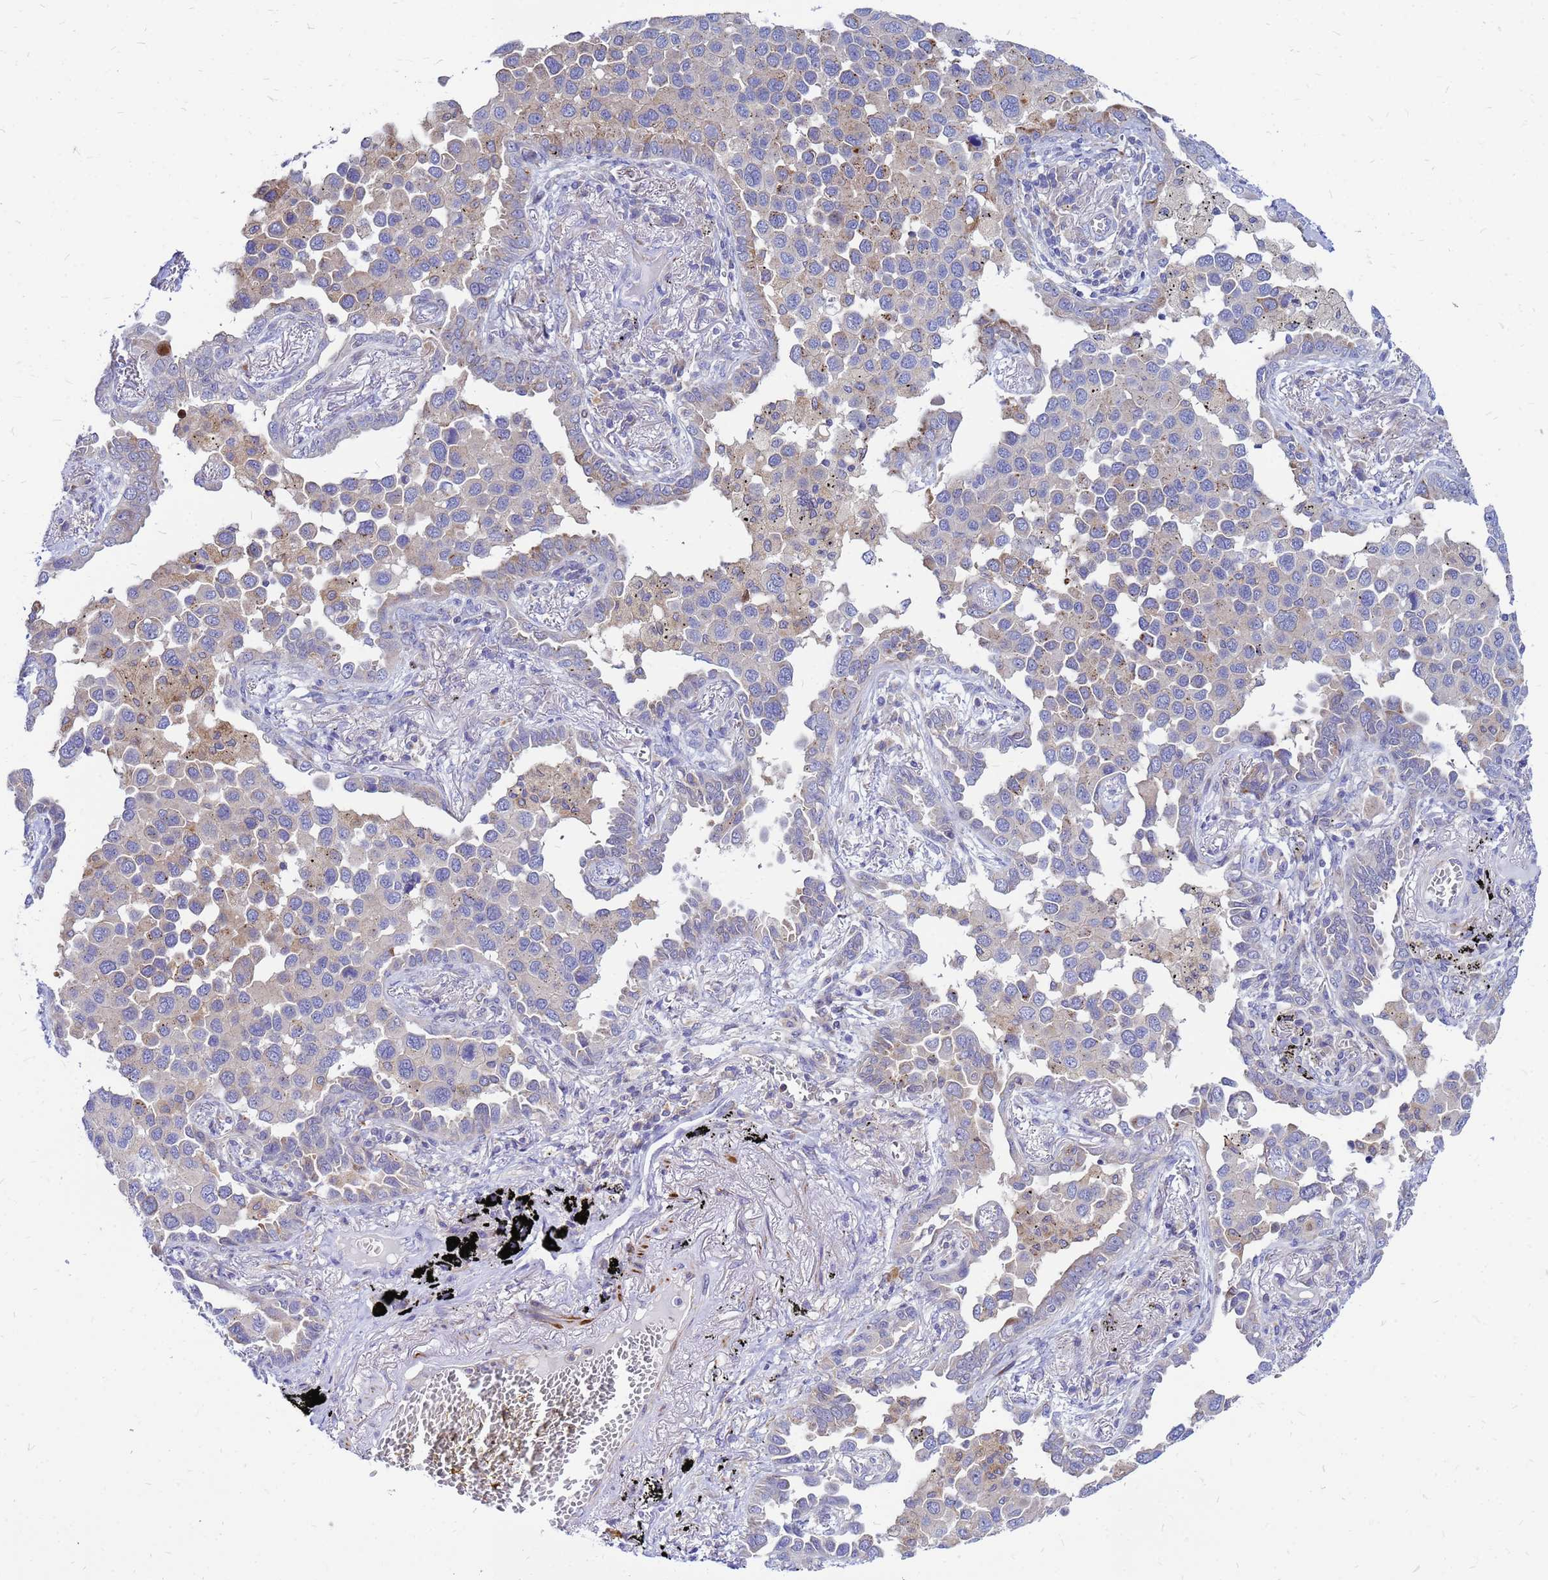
{"staining": {"intensity": "negative", "quantity": "none", "location": "none"}, "tissue": "lung cancer", "cell_type": "Tumor cells", "image_type": "cancer", "snomed": [{"axis": "morphology", "description": "Adenocarcinoma, NOS"}, {"axis": "topography", "description": "Lung"}], "caption": "A micrograph of human adenocarcinoma (lung) is negative for staining in tumor cells. The staining is performed using DAB (3,3'-diaminobenzidine) brown chromogen with nuclei counter-stained in using hematoxylin.", "gene": "FHIP1A", "patient": {"sex": "male", "age": 67}}